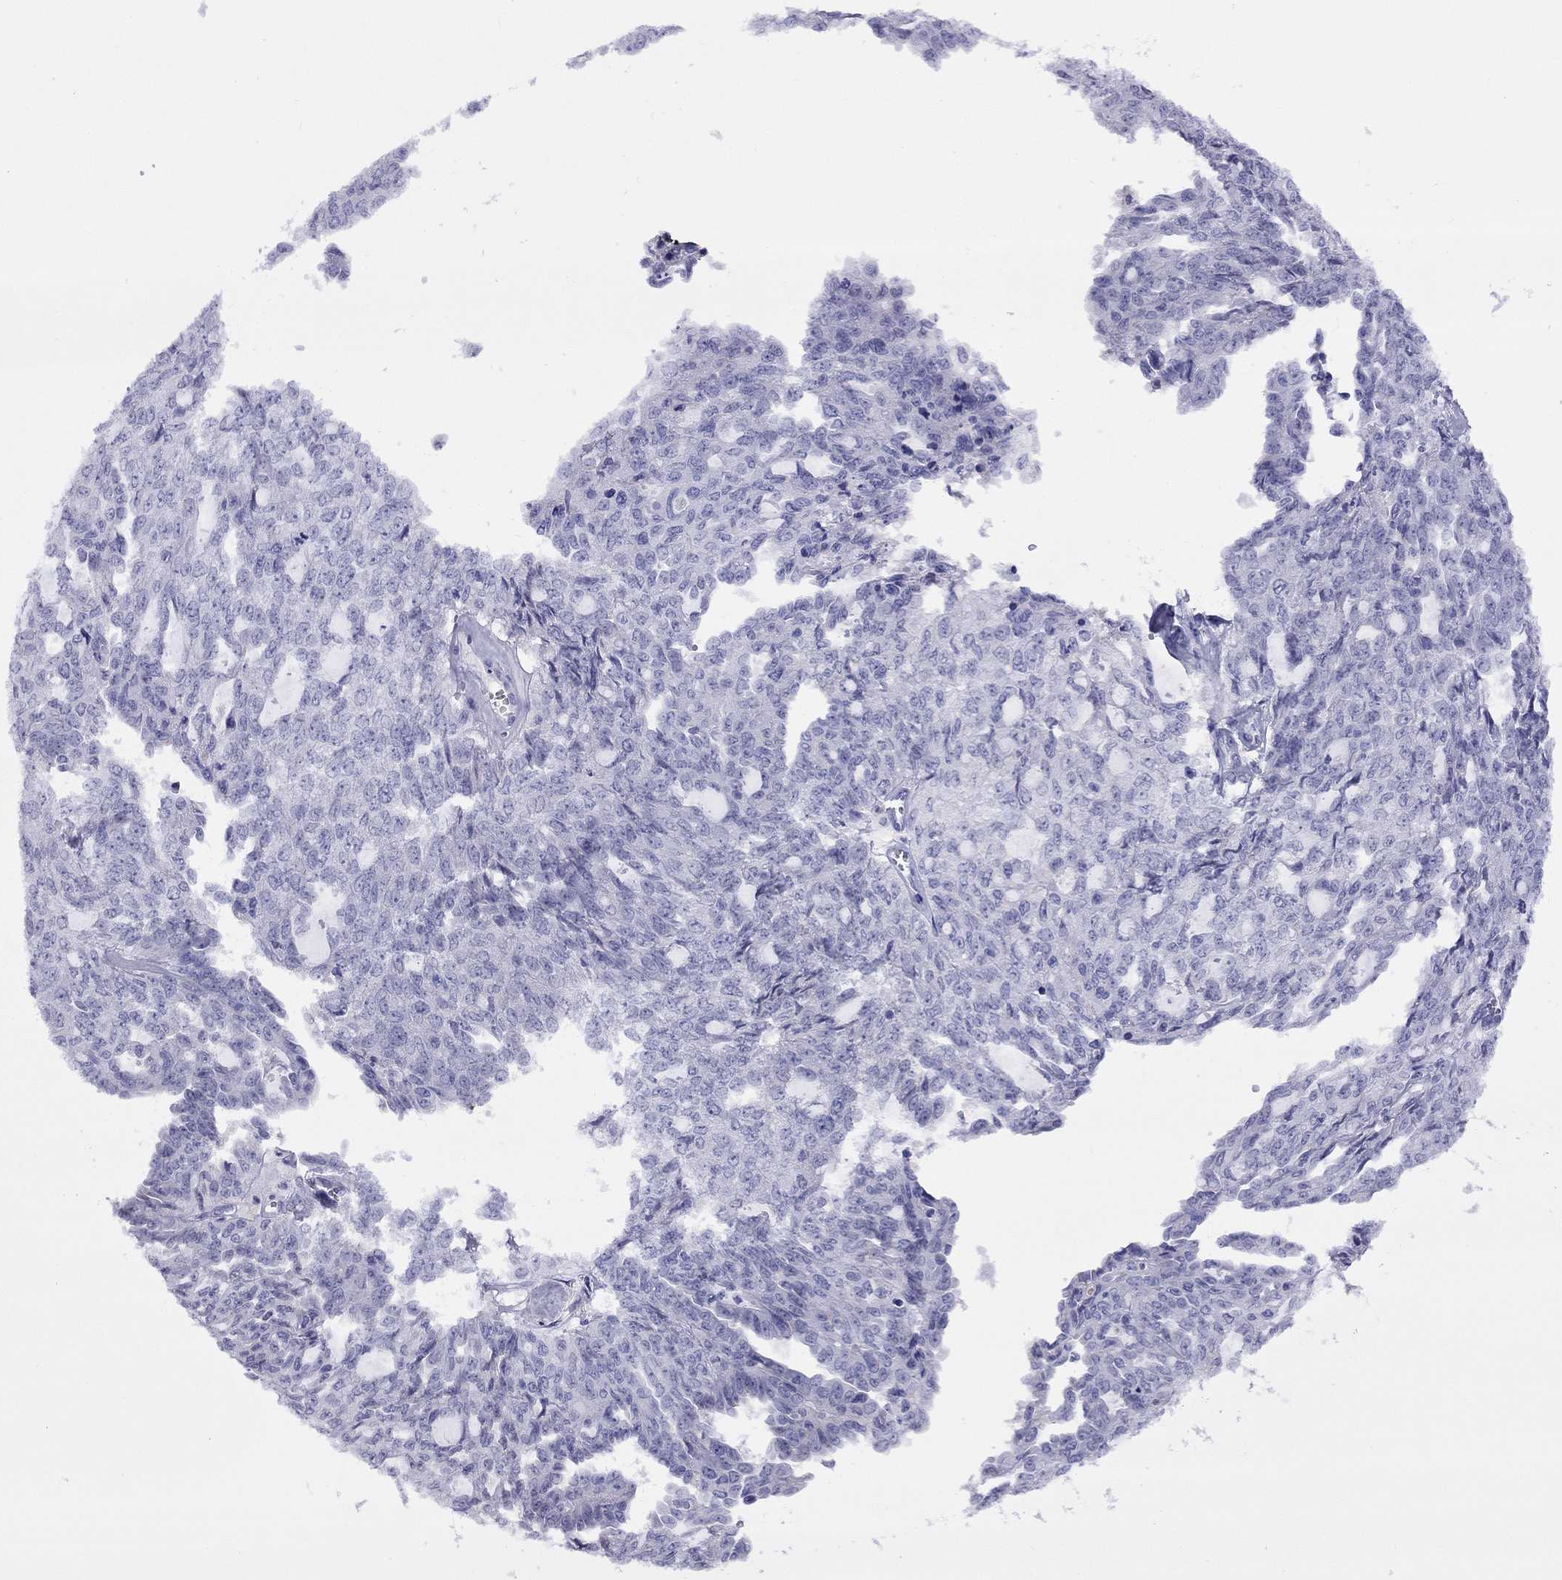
{"staining": {"intensity": "negative", "quantity": "none", "location": "none"}, "tissue": "ovarian cancer", "cell_type": "Tumor cells", "image_type": "cancer", "snomed": [{"axis": "morphology", "description": "Cystadenocarcinoma, serous, NOS"}, {"axis": "topography", "description": "Ovary"}], "caption": "Histopathology image shows no significant protein staining in tumor cells of ovarian serous cystadenocarcinoma.", "gene": "SLC30A8", "patient": {"sex": "female", "age": 71}}